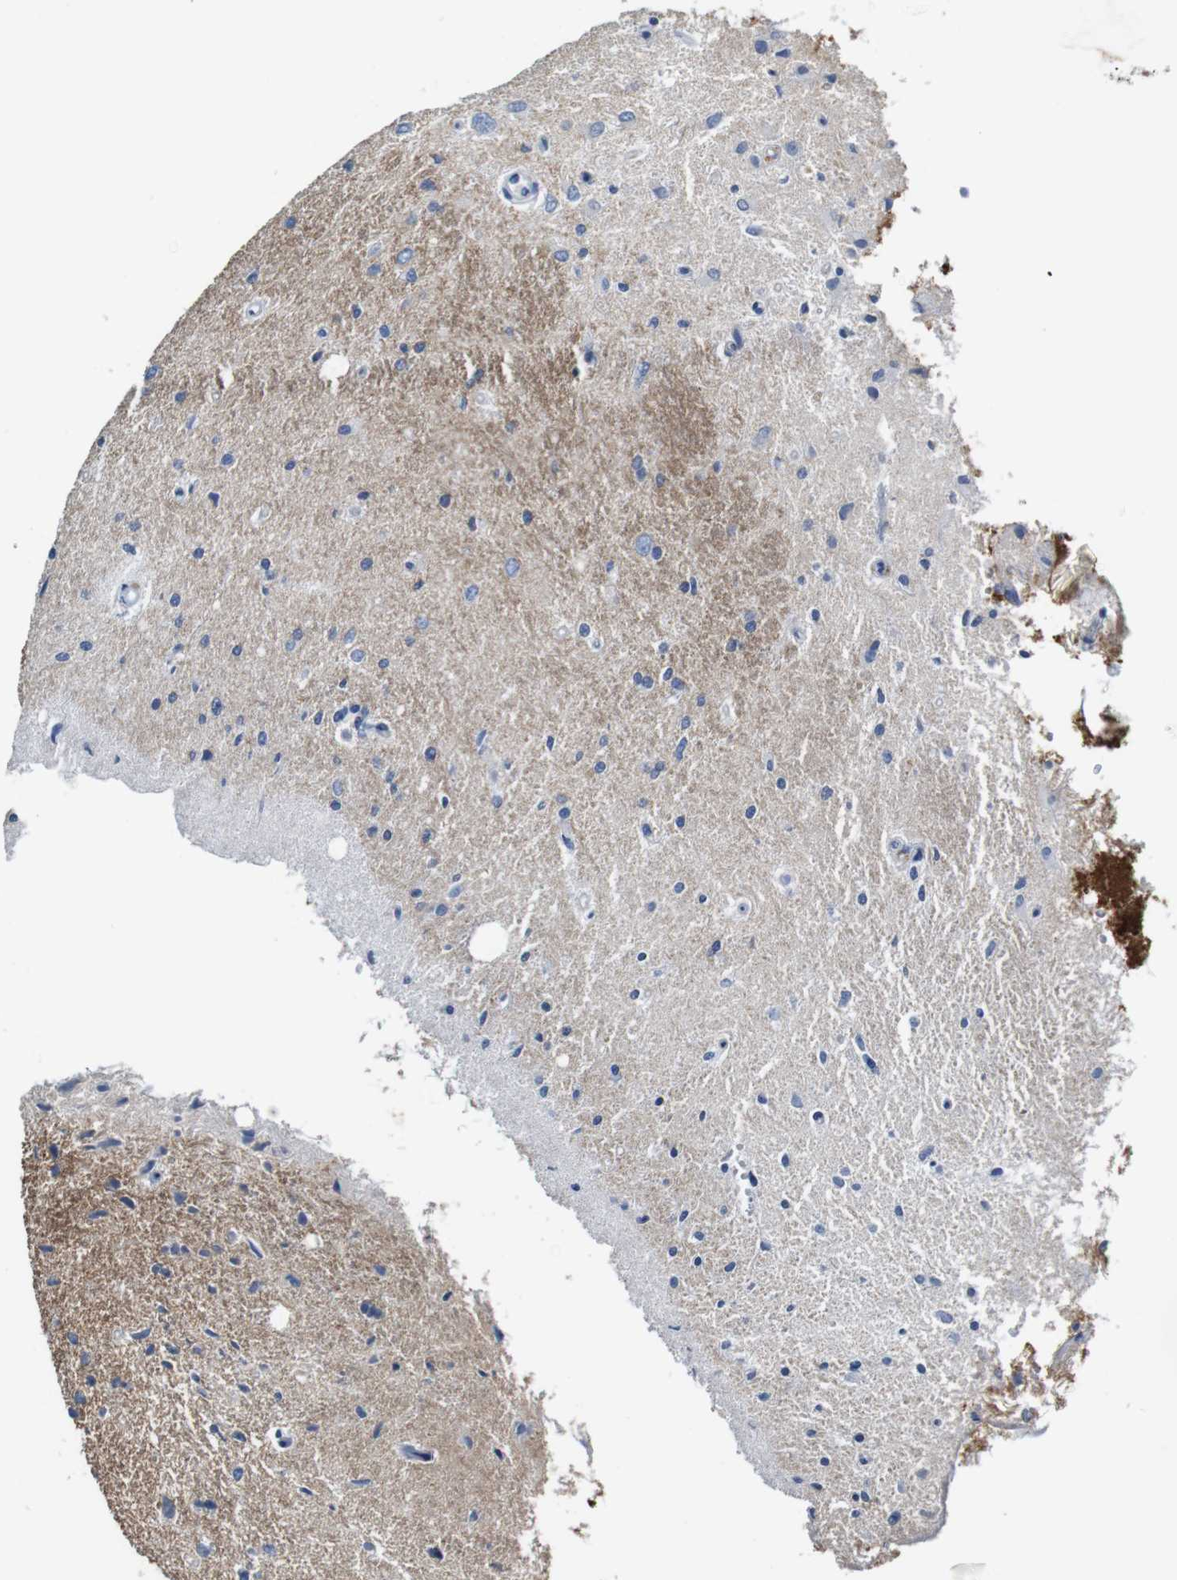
{"staining": {"intensity": "negative", "quantity": "none", "location": "none"}, "tissue": "glioma", "cell_type": "Tumor cells", "image_type": "cancer", "snomed": [{"axis": "morphology", "description": "Glioma, malignant, Low grade"}, {"axis": "topography", "description": "Brain"}], "caption": "This is an IHC image of low-grade glioma (malignant). There is no staining in tumor cells.", "gene": "IGSF8", "patient": {"sex": "male", "age": 77}}